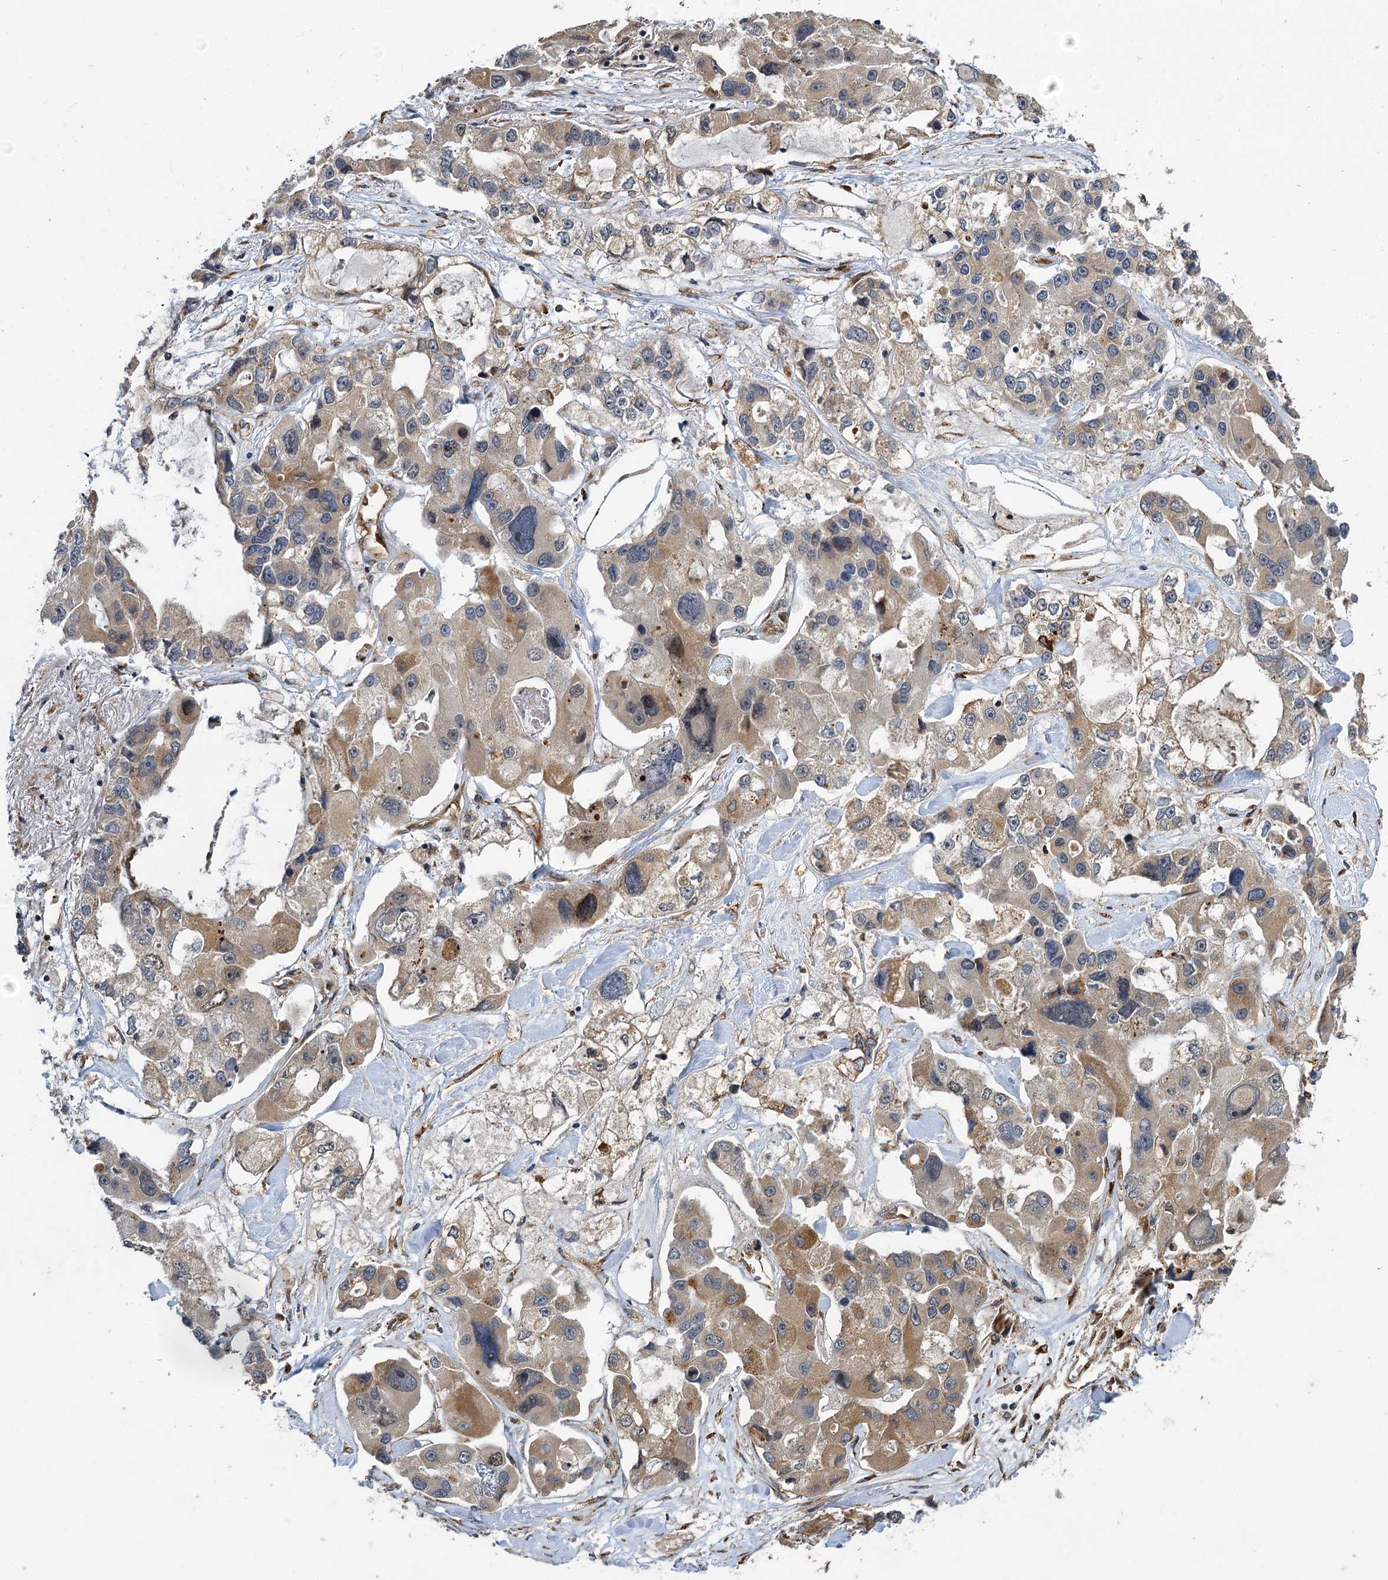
{"staining": {"intensity": "weak", "quantity": "25%-75%", "location": "cytoplasmic/membranous"}, "tissue": "lung cancer", "cell_type": "Tumor cells", "image_type": "cancer", "snomed": [{"axis": "morphology", "description": "Adenocarcinoma, NOS"}, {"axis": "topography", "description": "Lung"}], "caption": "Tumor cells demonstrate low levels of weak cytoplasmic/membranous positivity in about 25%-75% of cells in adenocarcinoma (lung). (brown staining indicates protein expression, while blue staining denotes nuclei).", "gene": "APBA2", "patient": {"sex": "female", "age": 54}}